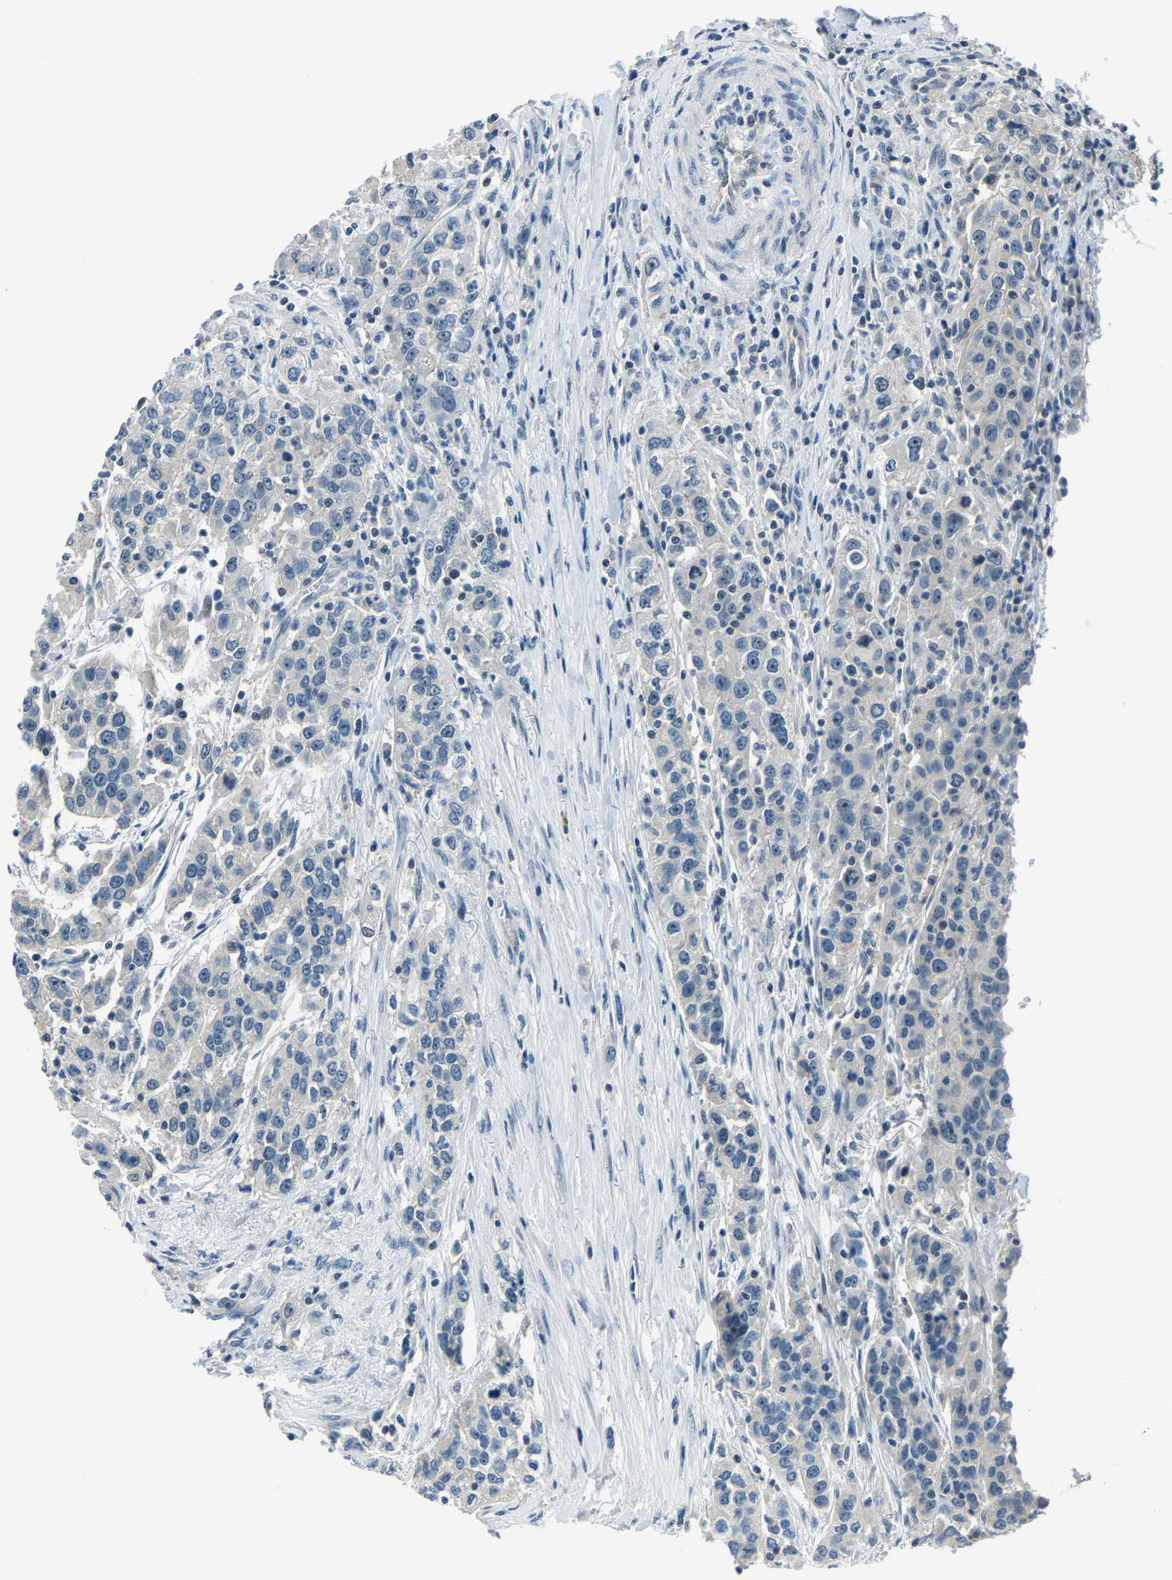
{"staining": {"intensity": "negative", "quantity": "none", "location": "none"}, "tissue": "urothelial cancer", "cell_type": "Tumor cells", "image_type": "cancer", "snomed": [{"axis": "morphology", "description": "Urothelial carcinoma, High grade"}, {"axis": "topography", "description": "Urinary bladder"}], "caption": "Immunohistochemical staining of human urothelial carcinoma (high-grade) reveals no significant positivity in tumor cells.", "gene": "RRP1", "patient": {"sex": "female", "age": 80}}